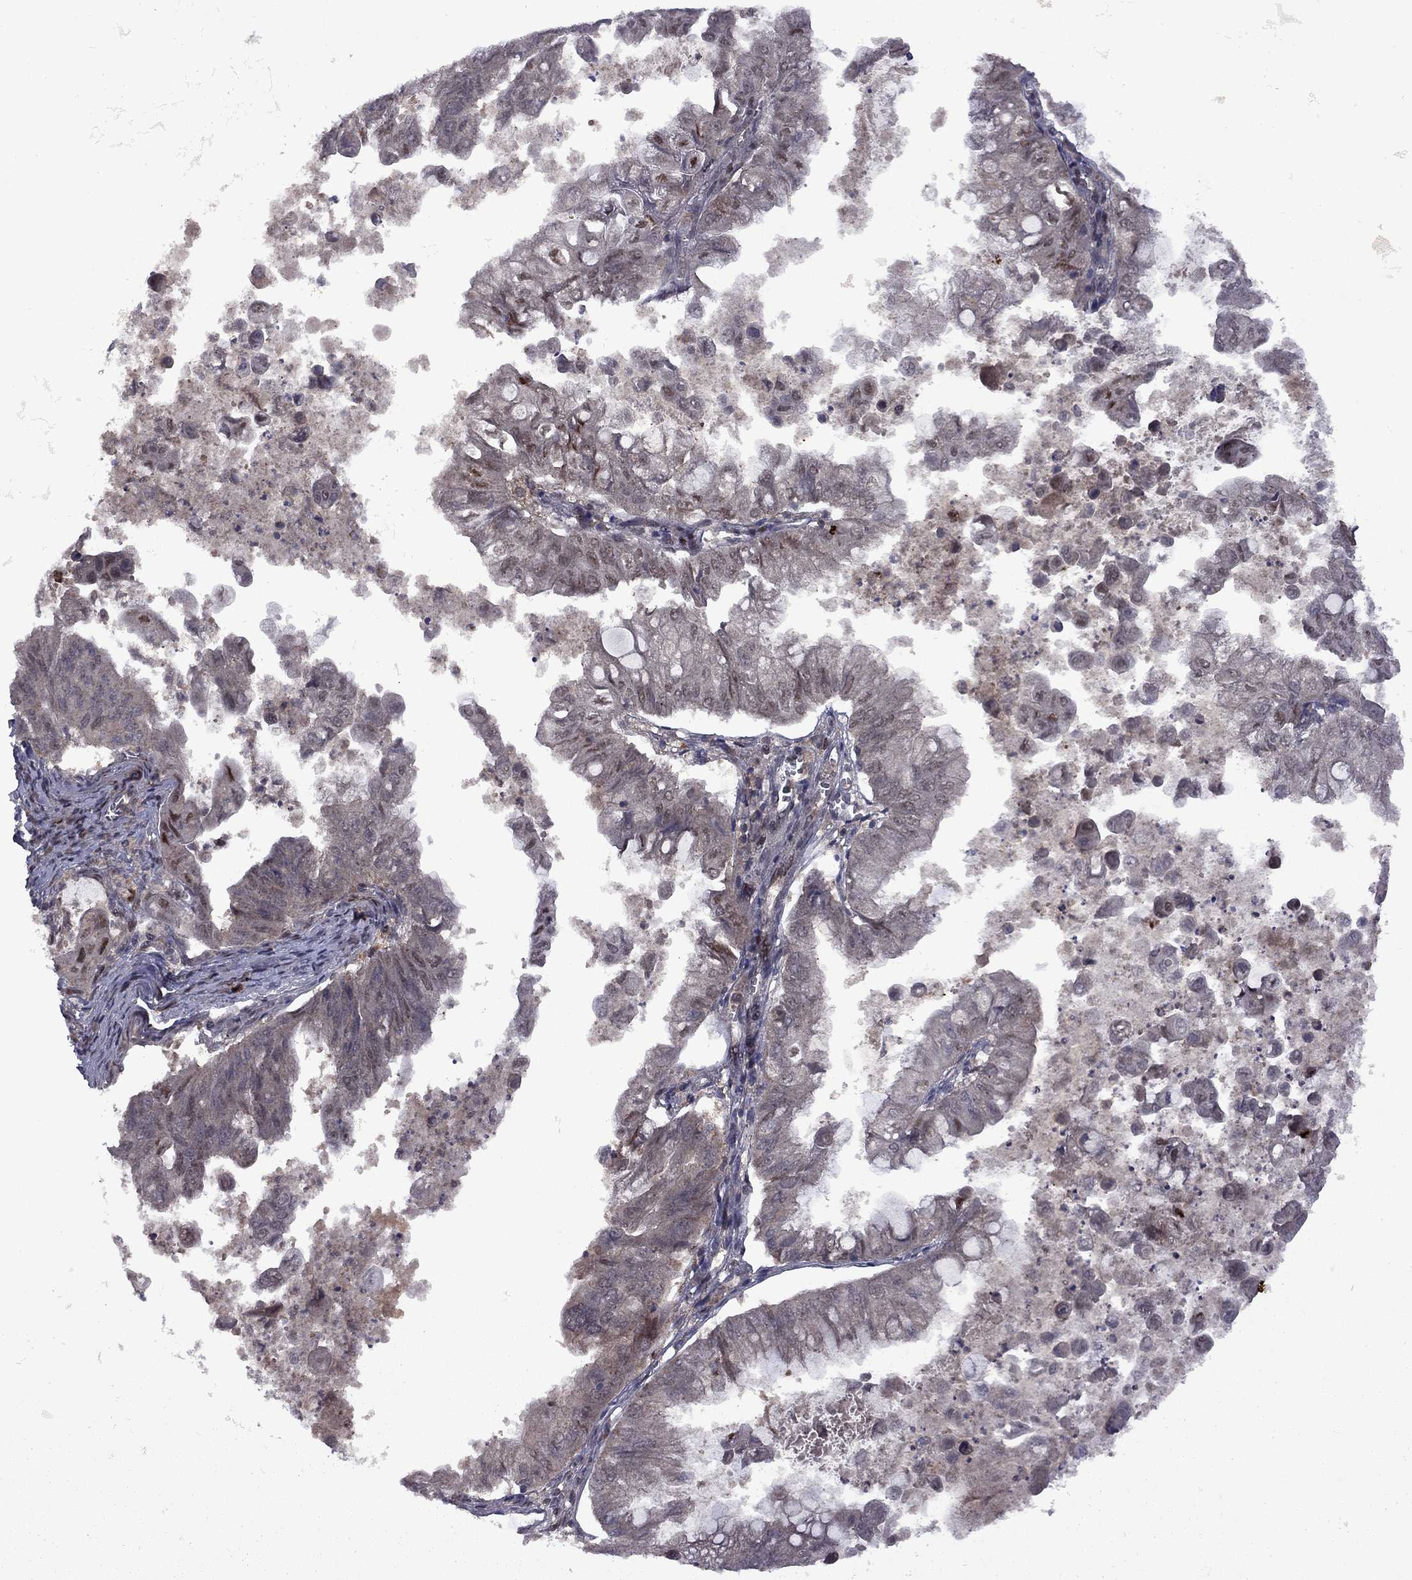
{"staining": {"intensity": "moderate", "quantity": "<25%", "location": "cytoplasmic/membranous,nuclear"}, "tissue": "stomach cancer", "cell_type": "Tumor cells", "image_type": "cancer", "snomed": [{"axis": "morphology", "description": "Adenocarcinoma, NOS"}, {"axis": "topography", "description": "Stomach, upper"}], "caption": "Immunohistochemistry of stomach adenocarcinoma exhibits low levels of moderate cytoplasmic/membranous and nuclear staining in approximately <25% of tumor cells.", "gene": "IPP", "patient": {"sex": "male", "age": 80}}